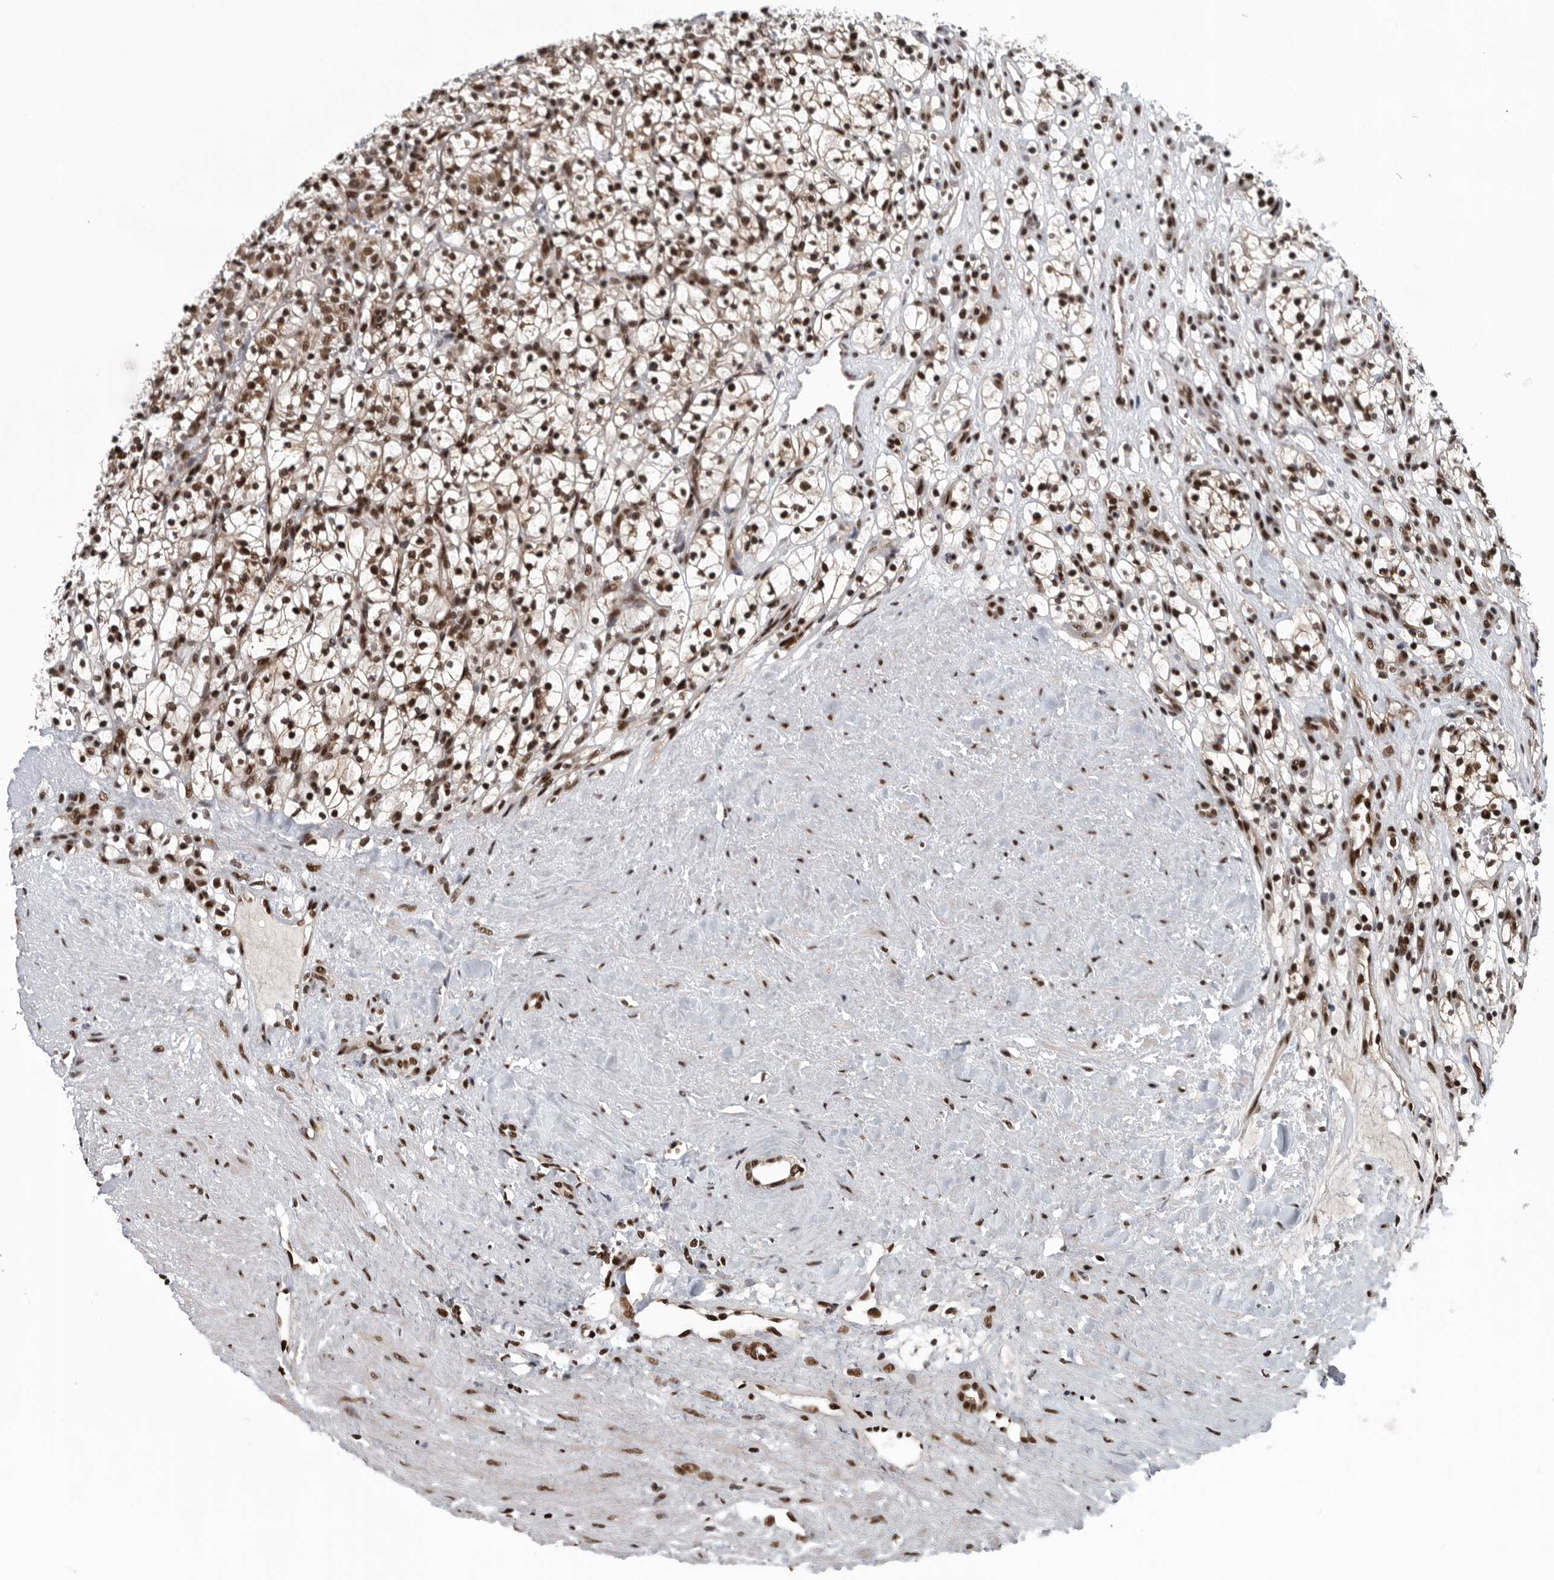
{"staining": {"intensity": "strong", "quantity": ">75%", "location": "nuclear"}, "tissue": "renal cancer", "cell_type": "Tumor cells", "image_type": "cancer", "snomed": [{"axis": "morphology", "description": "Adenocarcinoma, NOS"}, {"axis": "topography", "description": "Kidney"}], "caption": "A high amount of strong nuclear positivity is seen in about >75% of tumor cells in renal cancer (adenocarcinoma) tissue.", "gene": "SENP7", "patient": {"sex": "female", "age": 57}}